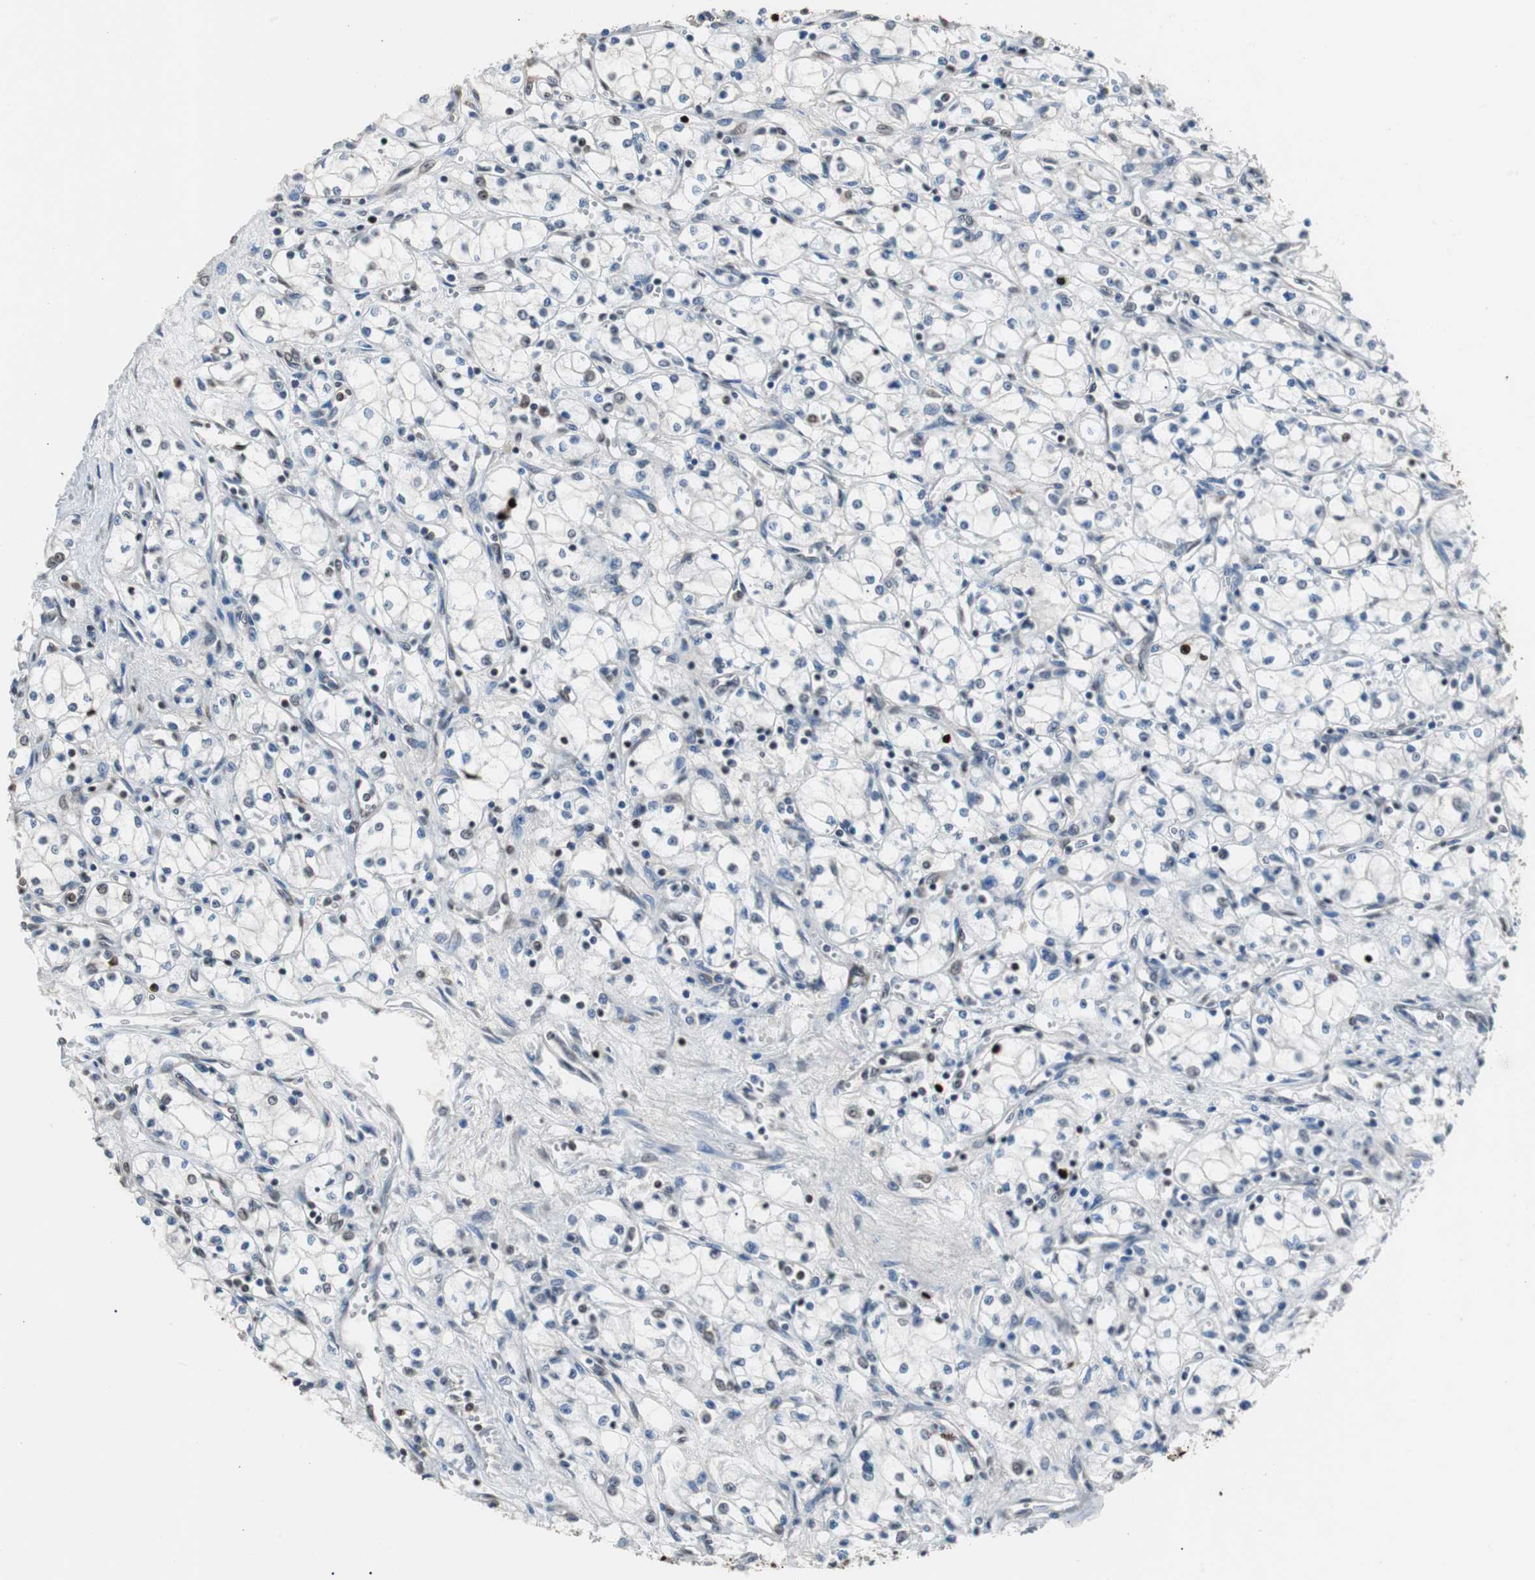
{"staining": {"intensity": "moderate", "quantity": "<25%", "location": "nuclear"}, "tissue": "renal cancer", "cell_type": "Tumor cells", "image_type": "cancer", "snomed": [{"axis": "morphology", "description": "Normal tissue, NOS"}, {"axis": "morphology", "description": "Adenocarcinoma, NOS"}, {"axis": "topography", "description": "Kidney"}], "caption": "High-power microscopy captured an immunohistochemistry (IHC) micrograph of renal cancer (adenocarcinoma), revealing moderate nuclear positivity in approximately <25% of tumor cells.", "gene": "TOP2A", "patient": {"sex": "male", "age": 59}}